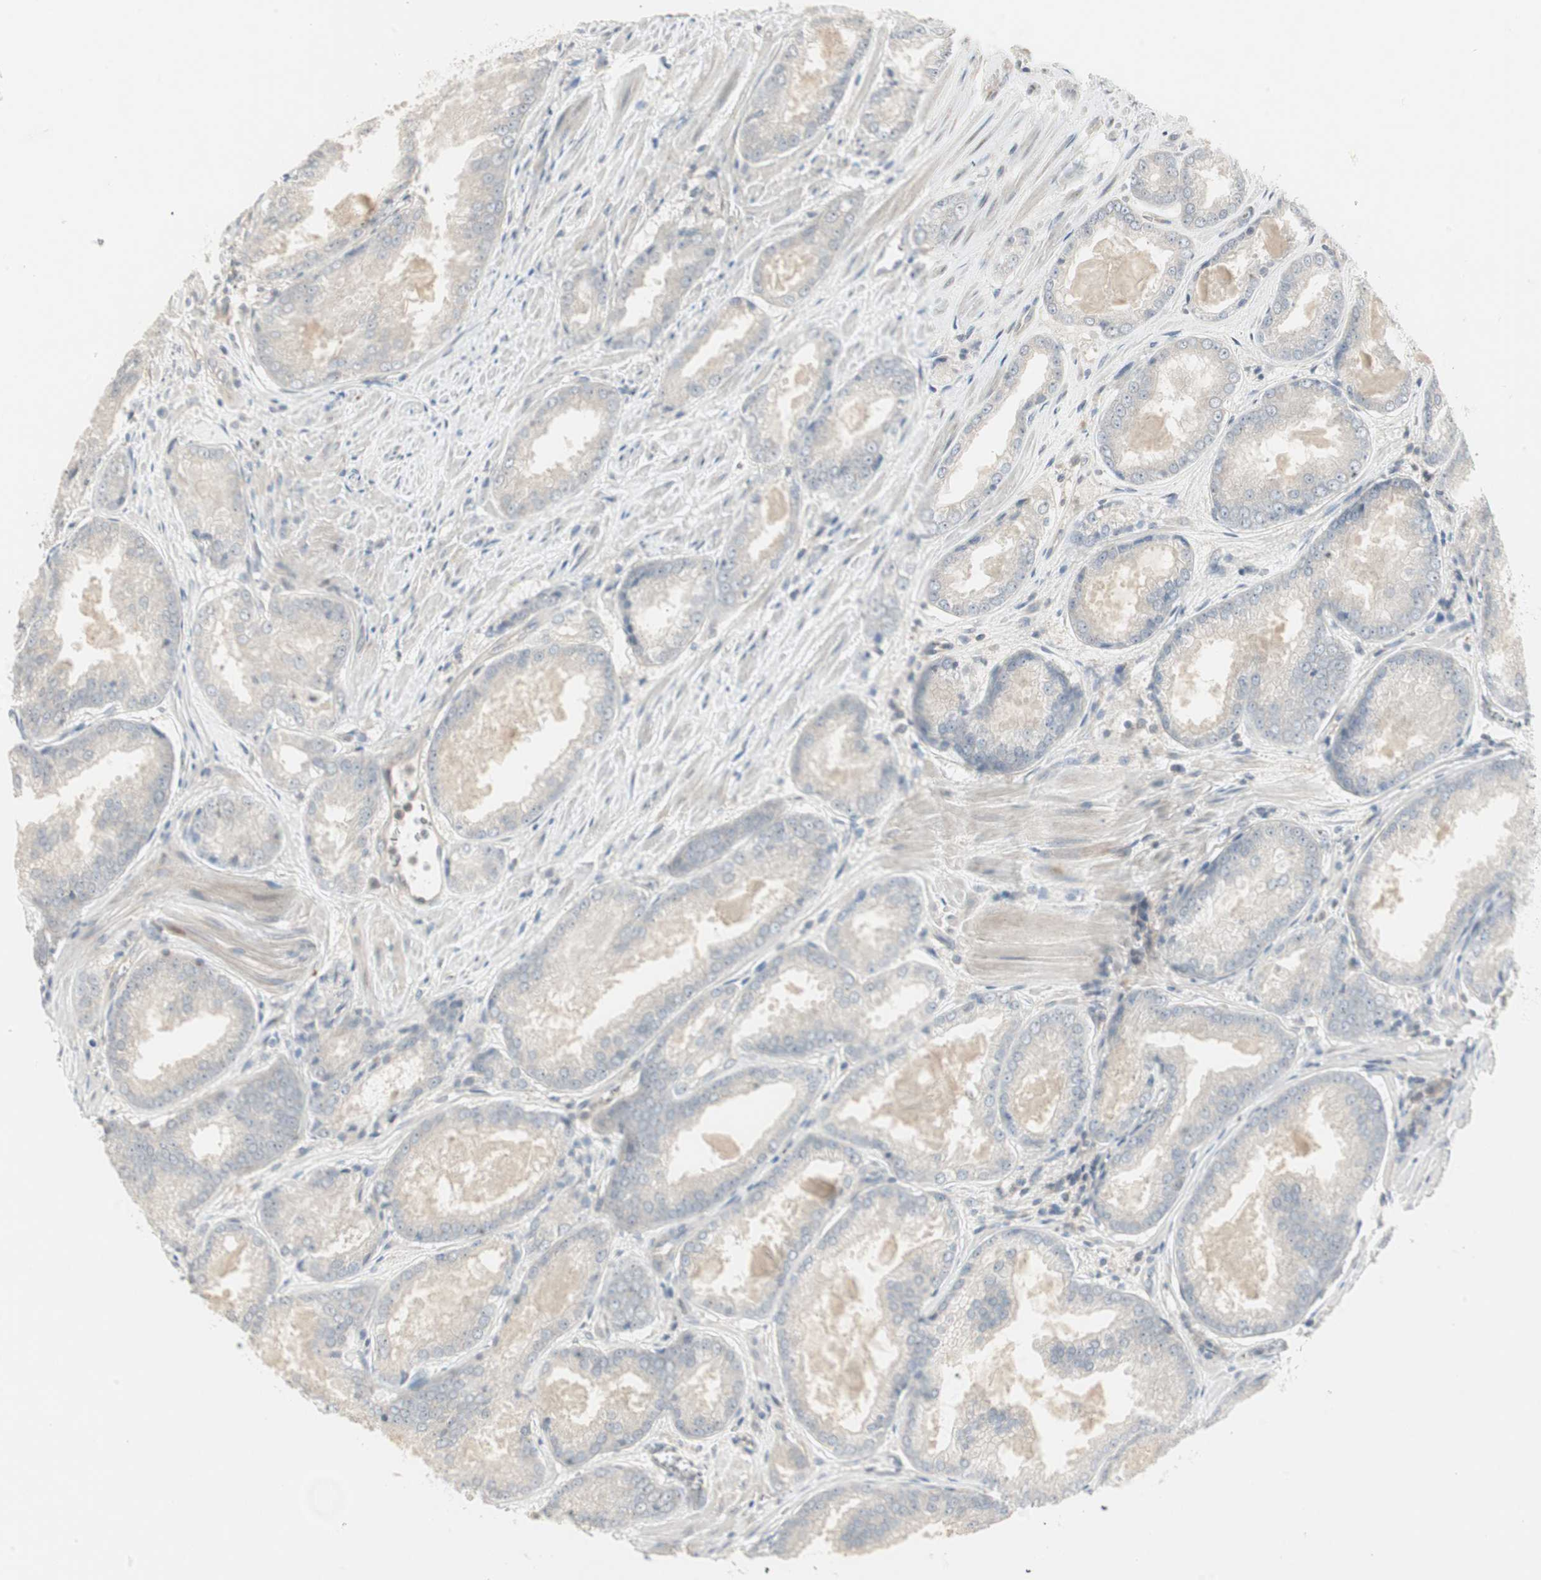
{"staining": {"intensity": "weak", "quantity": "<25%", "location": "cytoplasmic/membranous"}, "tissue": "prostate cancer", "cell_type": "Tumor cells", "image_type": "cancer", "snomed": [{"axis": "morphology", "description": "Adenocarcinoma, Low grade"}, {"axis": "topography", "description": "Prostate"}], "caption": "Tumor cells are negative for protein expression in human prostate cancer. (Stains: DAB immunohistochemistry (IHC) with hematoxylin counter stain, Microscopy: brightfield microscopy at high magnification).", "gene": "ZFP36", "patient": {"sex": "male", "age": 64}}